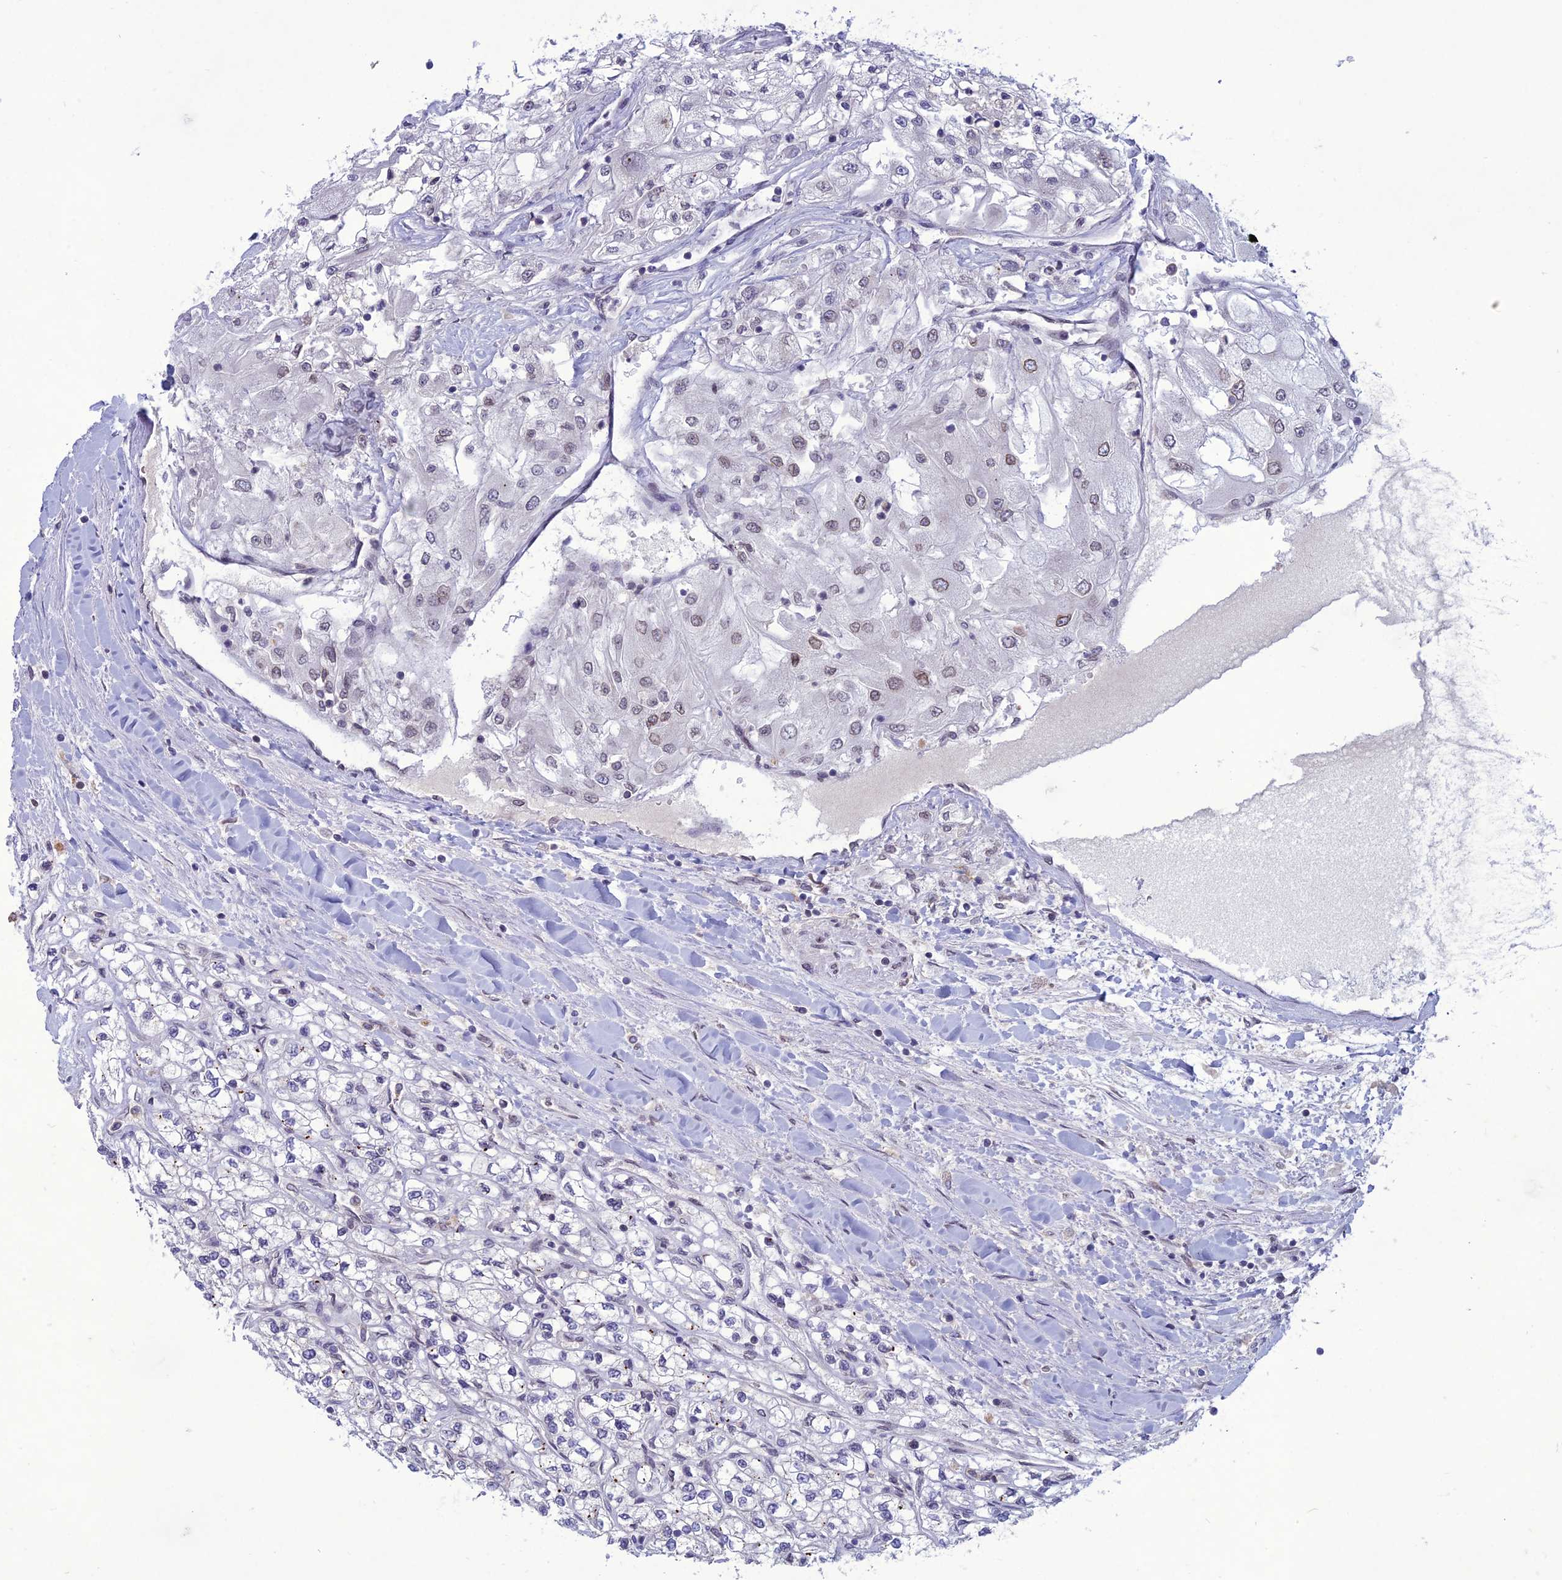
{"staining": {"intensity": "moderate", "quantity": "<25%", "location": "cytoplasmic/membranous,nuclear"}, "tissue": "renal cancer", "cell_type": "Tumor cells", "image_type": "cancer", "snomed": [{"axis": "morphology", "description": "Adenocarcinoma, NOS"}, {"axis": "topography", "description": "Kidney"}], "caption": "Renal adenocarcinoma stained with a protein marker displays moderate staining in tumor cells.", "gene": "WDR46", "patient": {"sex": "male", "age": 80}}